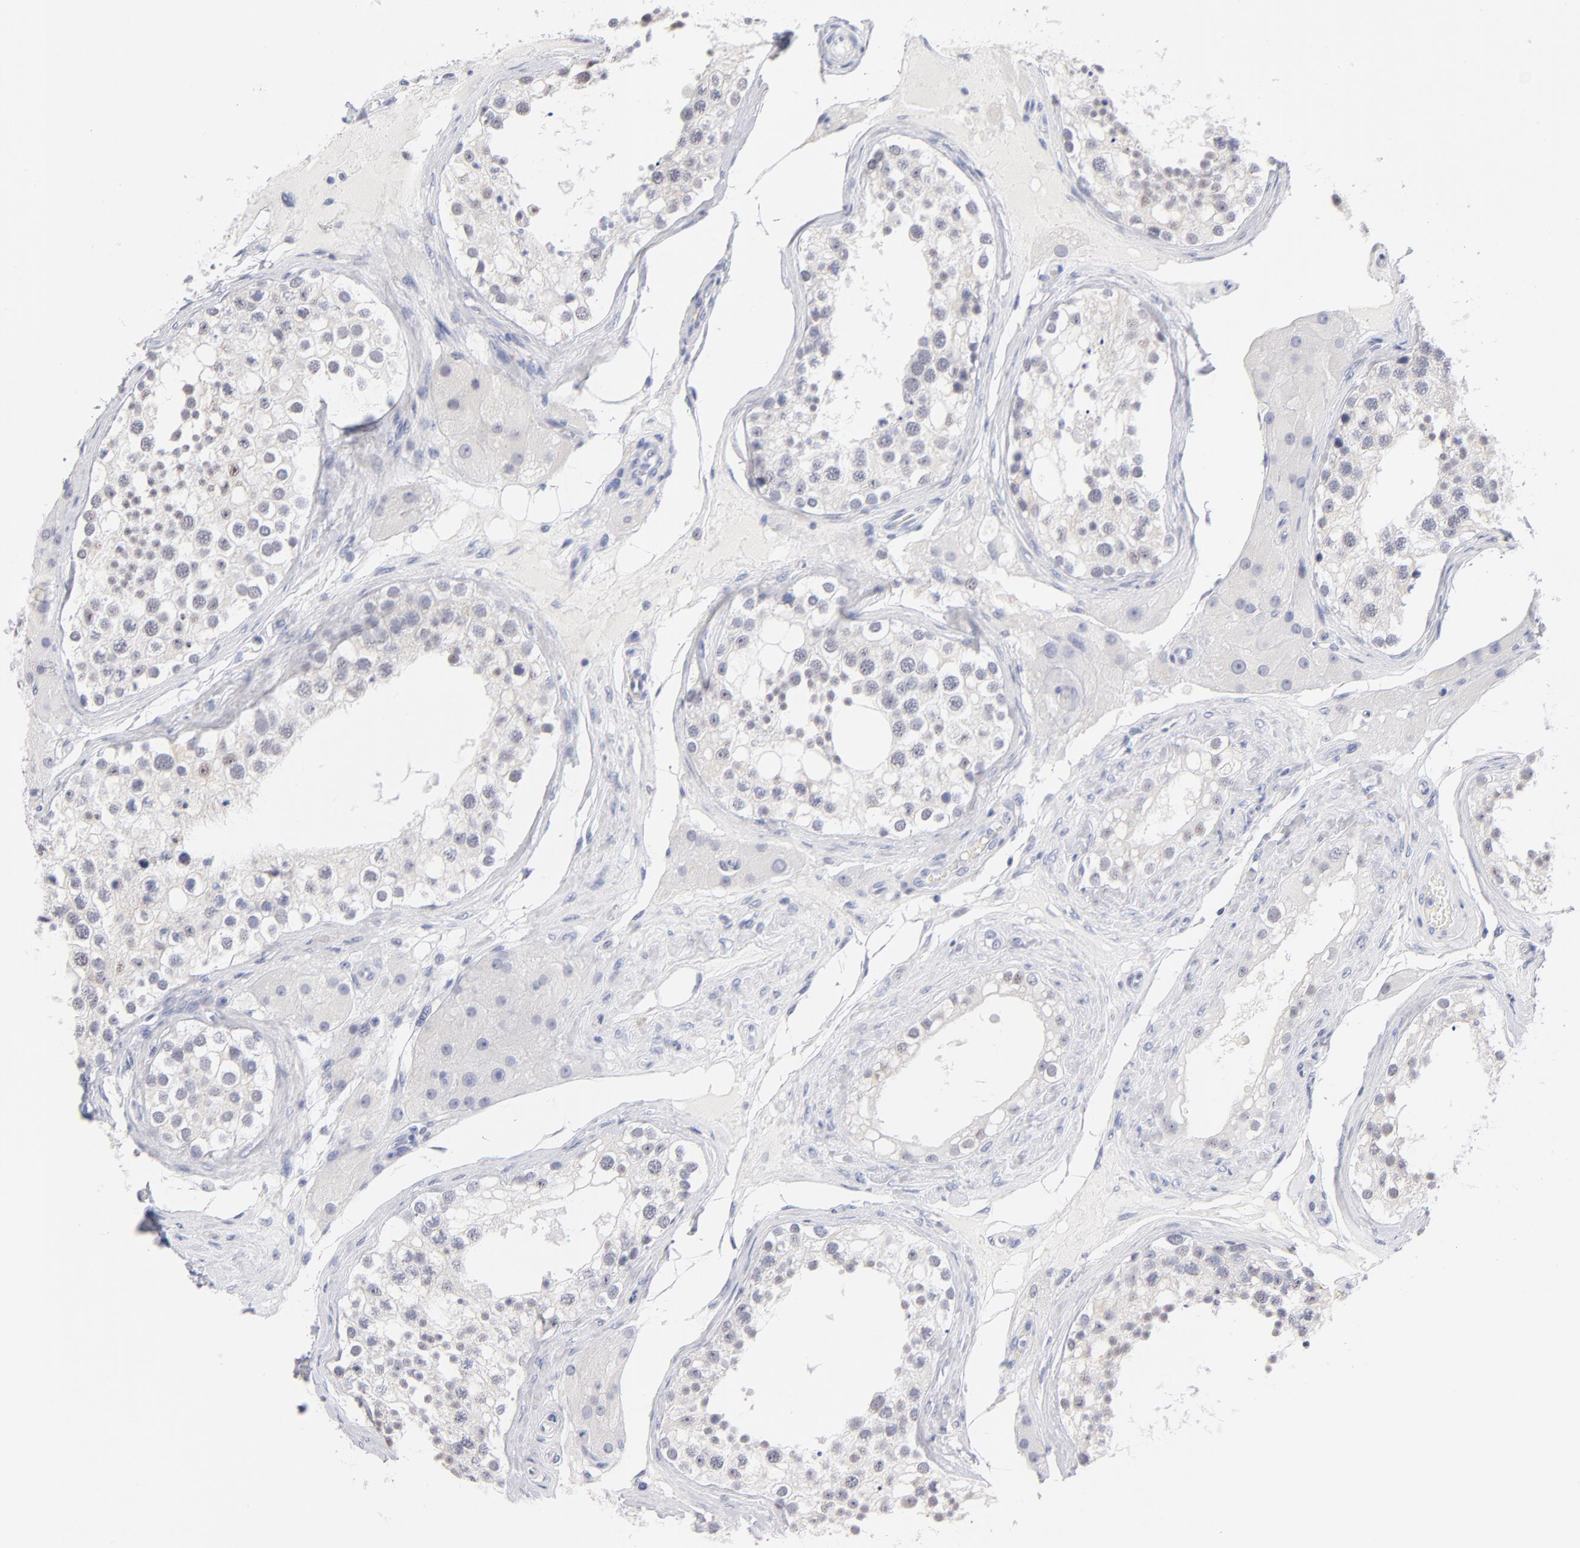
{"staining": {"intensity": "negative", "quantity": "none", "location": "none"}, "tissue": "testis", "cell_type": "Cells in seminiferous ducts", "image_type": "normal", "snomed": [{"axis": "morphology", "description": "Normal tissue, NOS"}, {"axis": "topography", "description": "Testis"}], "caption": "Immunohistochemical staining of unremarkable human testis exhibits no significant expression in cells in seminiferous ducts. (Brightfield microscopy of DAB immunohistochemistry (IHC) at high magnification).", "gene": "KHNYN", "patient": {"sex": "male", "age": 68}}